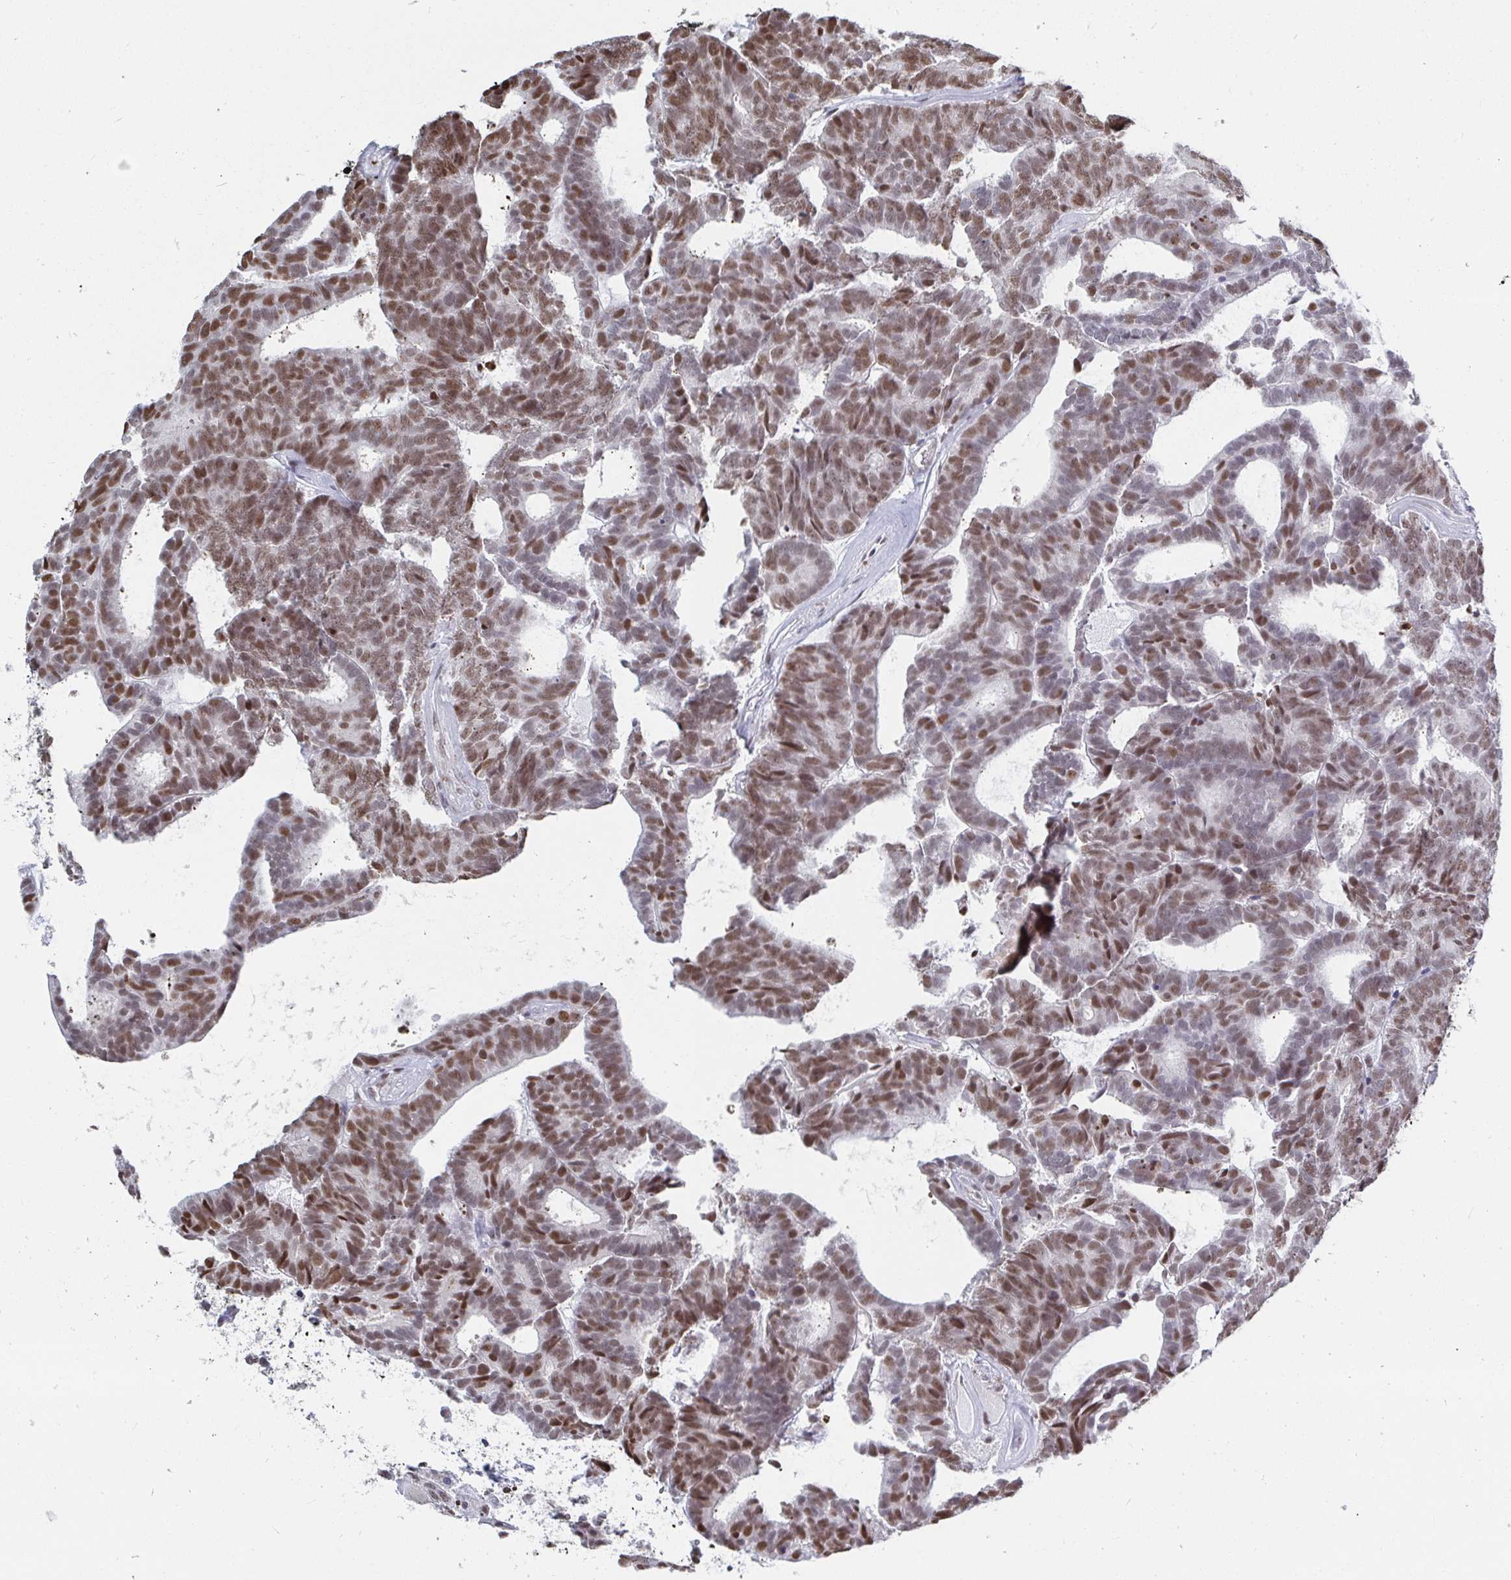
{"staining": {"intensity": "moderate", "quantity": ">75%", "location": "nuclear"}, "tissue": "head and neck cancer", "cell_type": "Tumor cells", "image_type": "cancer", "snomed": [{"axis": "morphology", "description": "Adenocarcinoma, NOS"}, {"axis": "topography", "description": "Head-Neck"}], "caption": "Protein staining exhibits moderate nuclear expression in approximately >75% of tumor cells in adenocarcinoma (head and neck).", "gene": "TRIP12", "patient": {"sex": "female", "age": 81}}